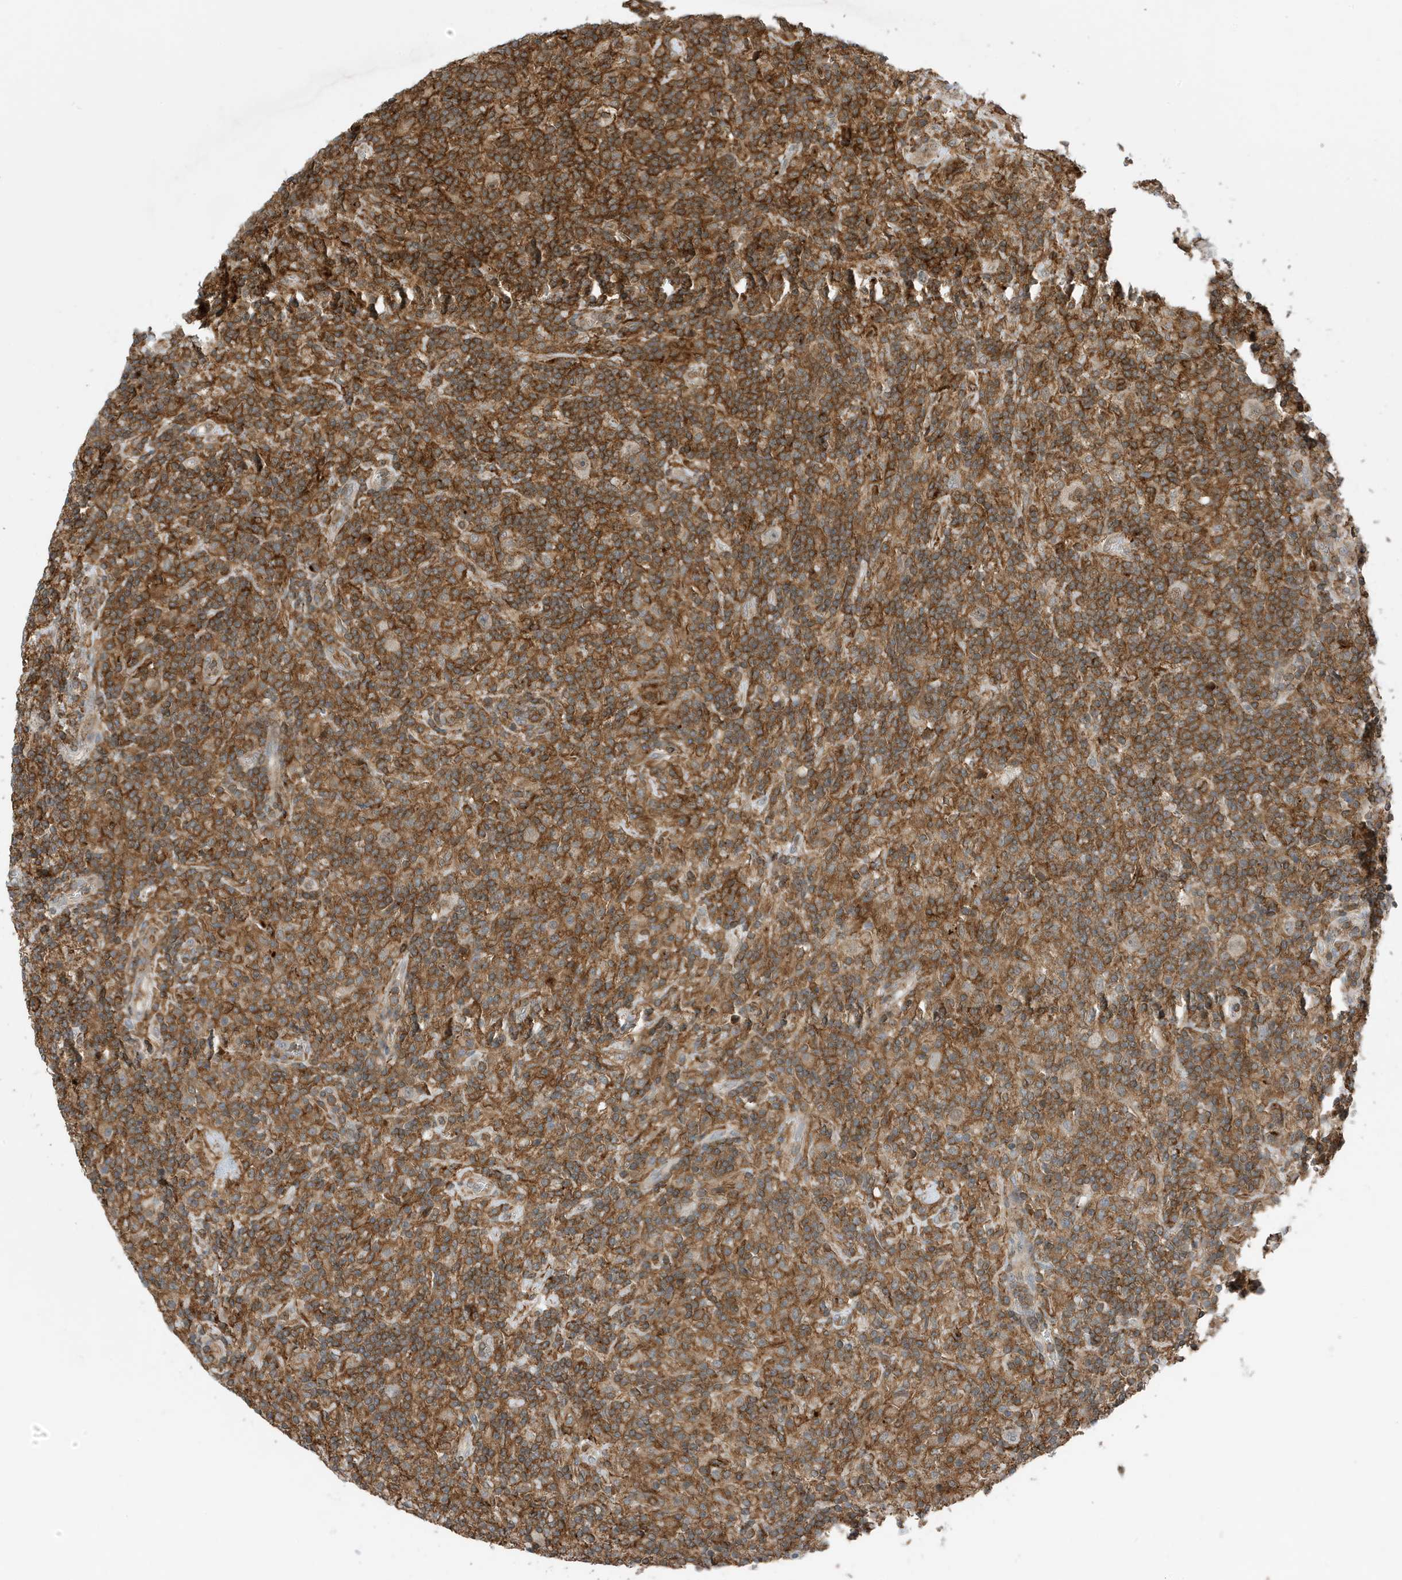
{"staining": {"intensity": "moderate", "quantity": ">75%", "location": "cytoplasmic/membranous"}, "tissue": "lymphoma", "cell_type": "Tumor cells", "image_type": "cancer", "snomed": [{"axis": "morphology", "description": "Hodgkin's disease, NOS"}, {"axis": "topography", "description": "Lymph node"}], "caption": "Lymphoma stained for a protein (brown) displays moderate cytoplasmic/membranous positive staining in about >75% of tumor cells.", "gene": "TATDN3", "patient": {"sex": "male", "age": 70}}